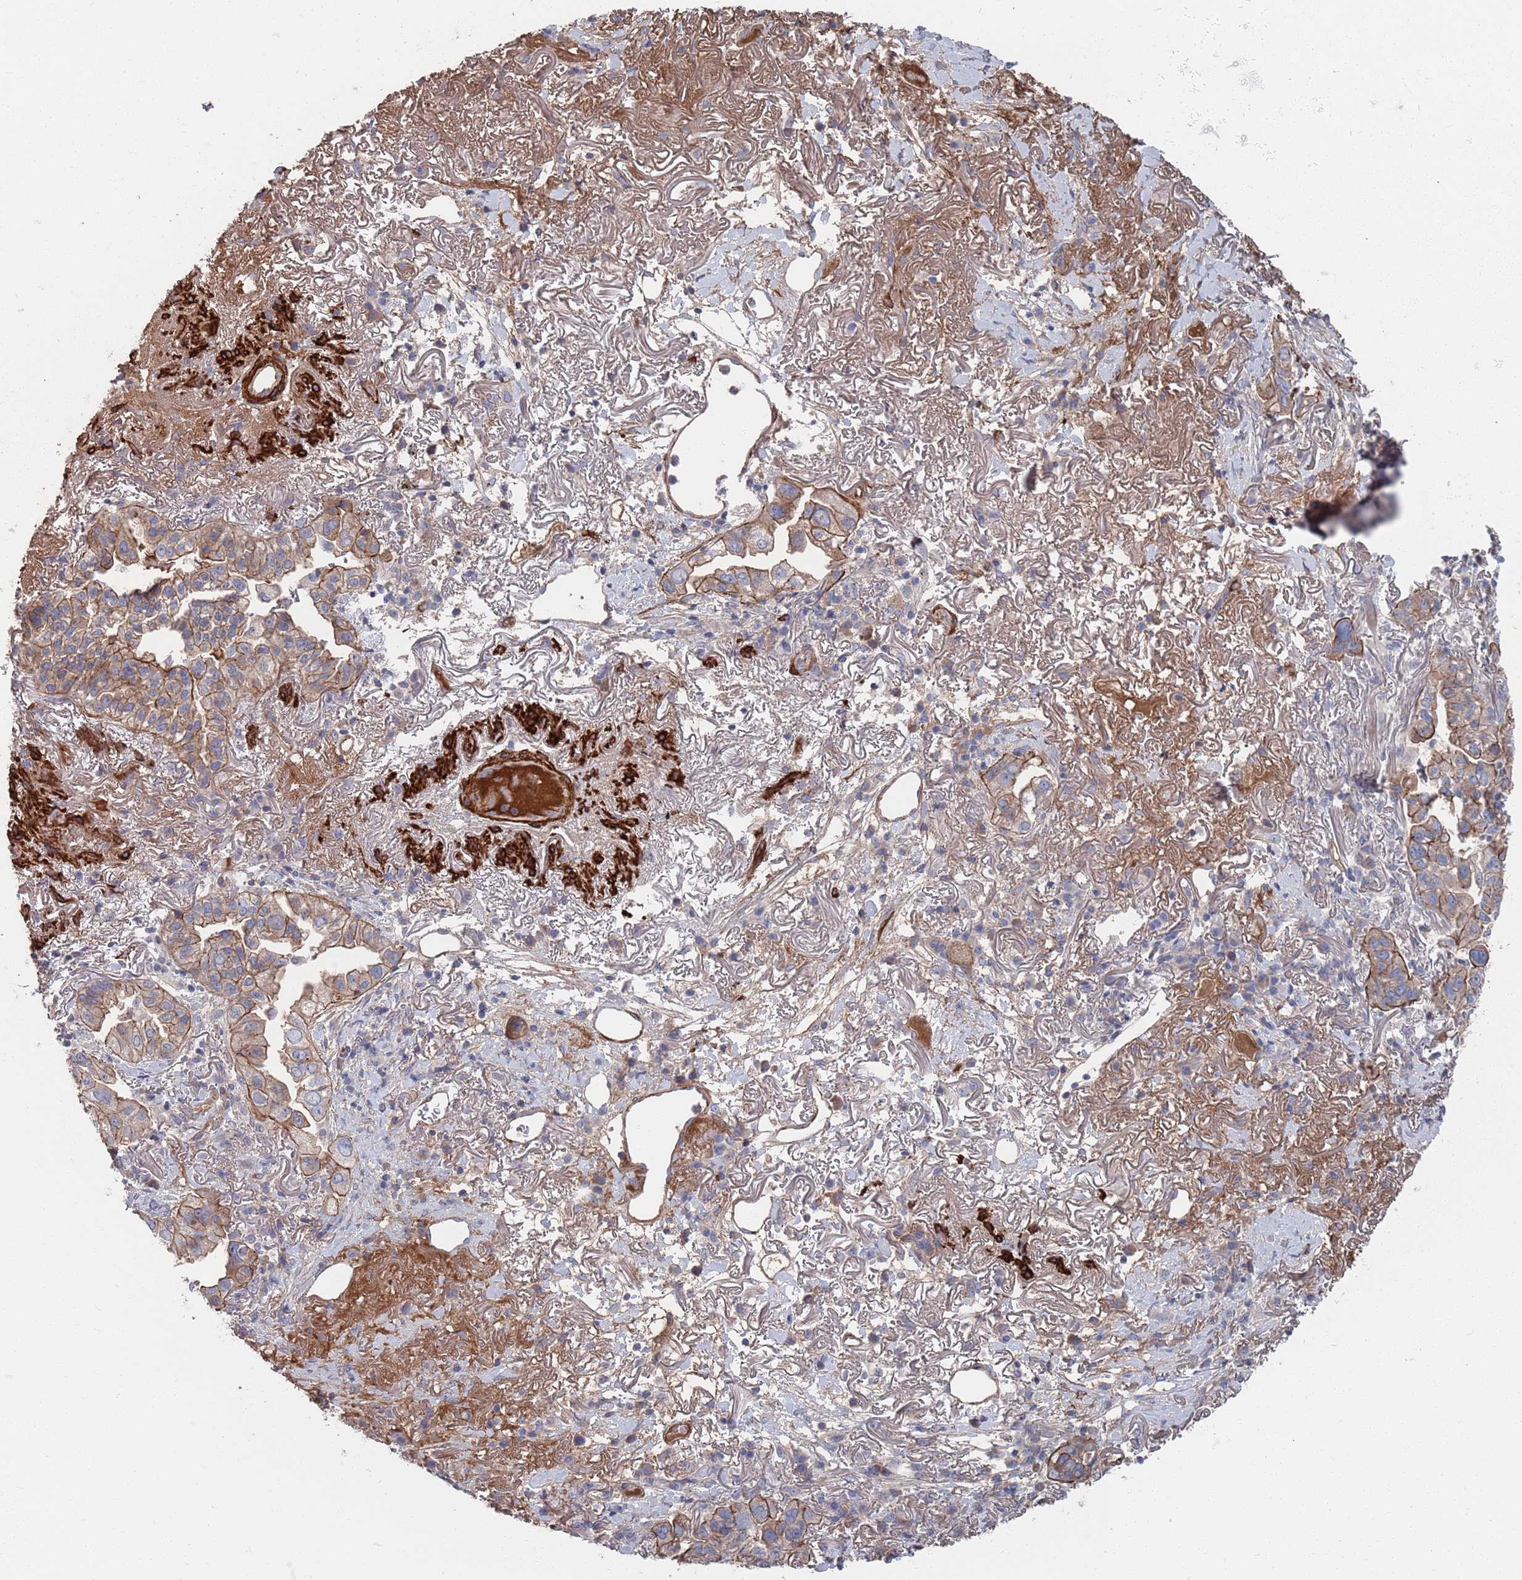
{"staining": {"intensity": "moderate", "quantity": "25%-75%", "location": "cytoplasmic/membranous"}, "tissue": "lung cancer", "cell_type": "Tumor cells", "image_type": "cancer", "snomed": [{"axis": "morphology", "description": "Adenocarcinoma, NOS"}, {"axis": "topography", "description": "Lung"}], "caption": "Immunohistochemical staining of lung cancer displays moderate cytoplasmic/membranous protein expression in about 25%-75% of tumor cells.", "gene": "PLEKHA4", "patient": {"sex": "female", "age": 69}}